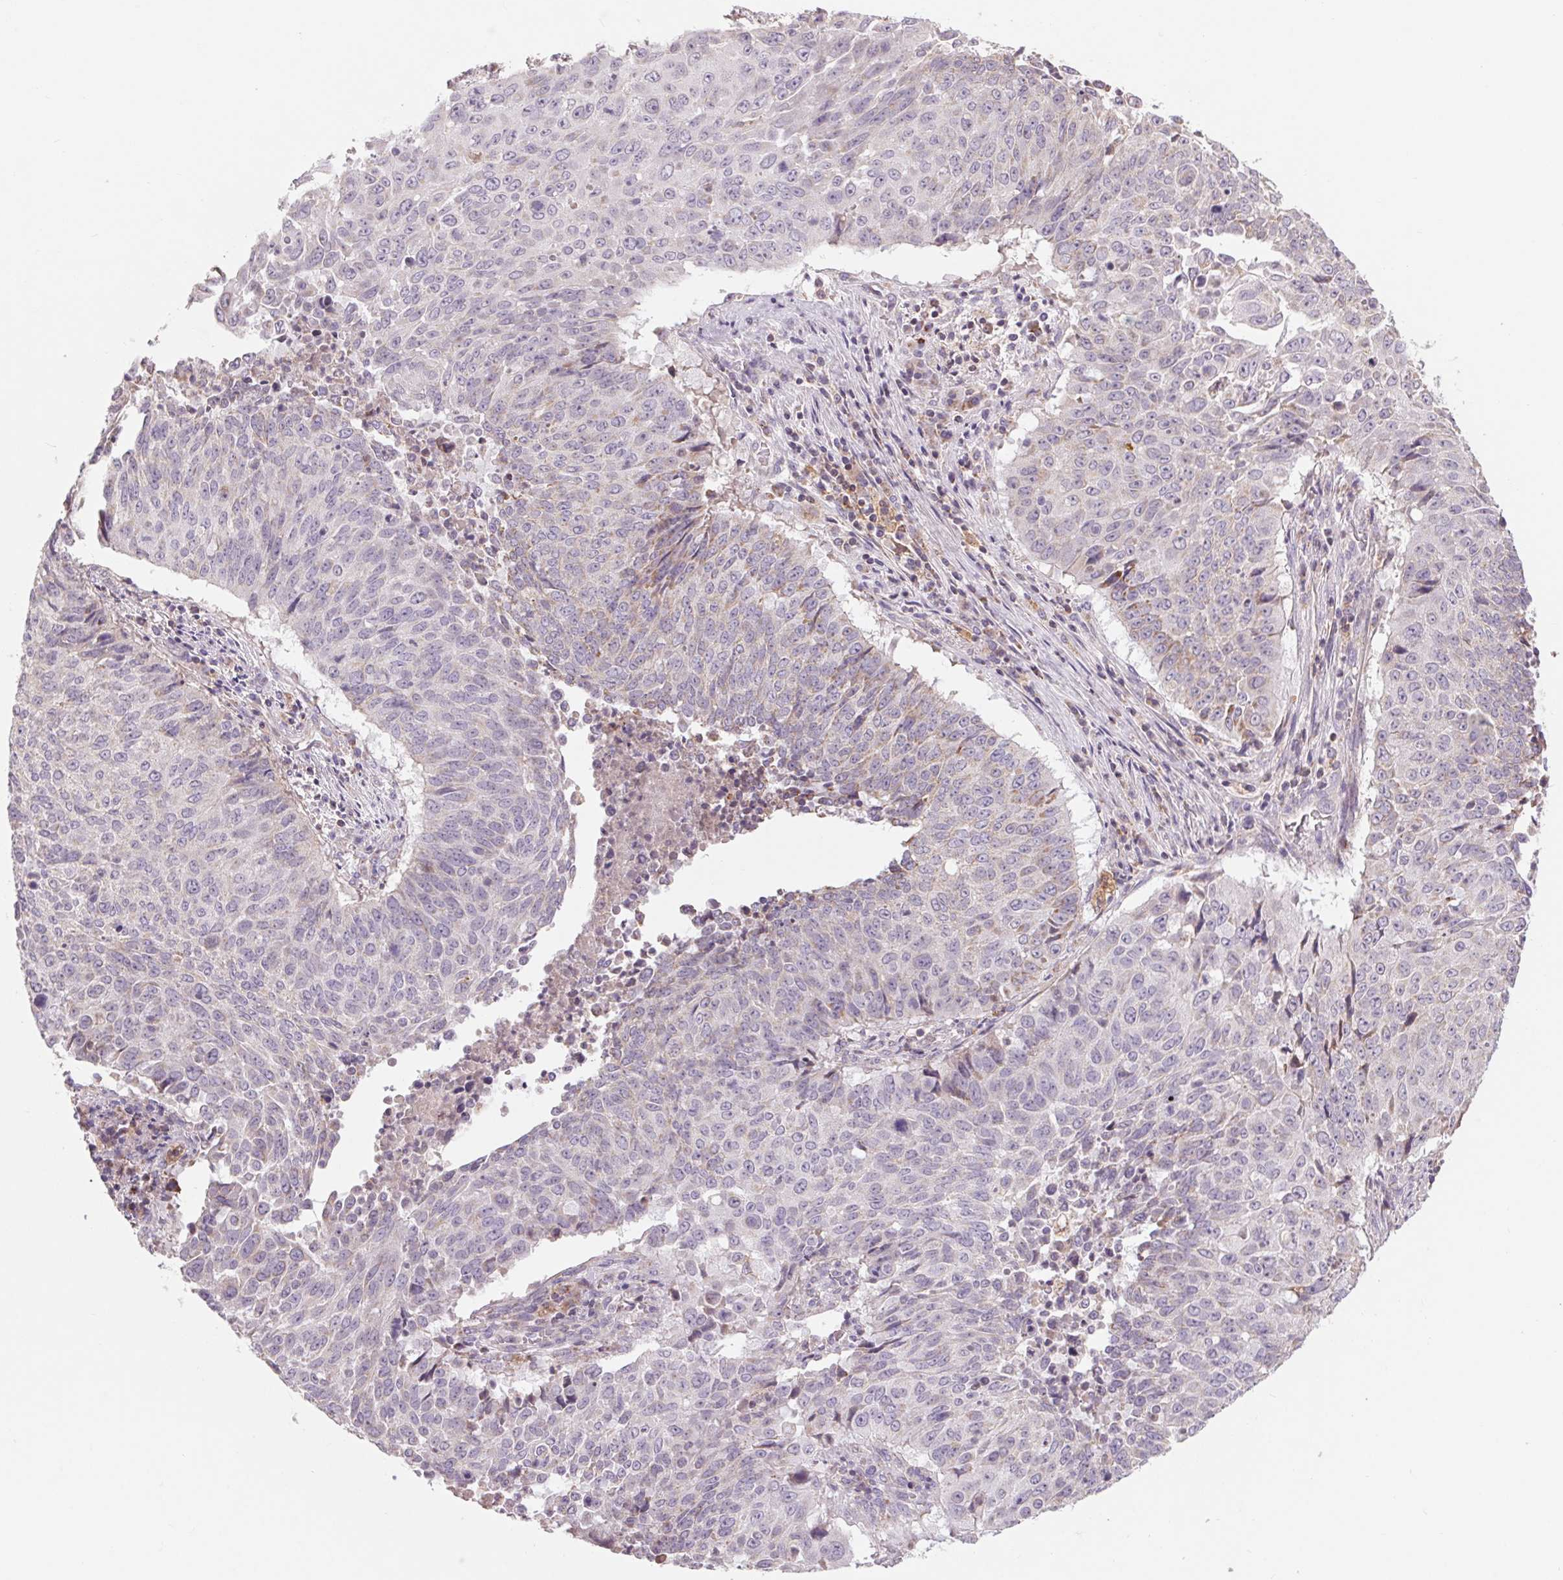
{"staining": {"intensity": "negative", "quantity": "none", "location": "none"}, "tissue": "lung cancer", "cell_type": "Tumor cells", "image_type": "cancer", "snomed": [{"axis": "morphology", "description": "Normal tissue, NOS"}, {"axis": "morphology", "description": "Squamous cell carcinoma, NOS"}, {"axis": "topography", "description": "Bronchus"}, {"axis": "topography", "description": "Lung"}], "caption": "High magnification brightfield microscopy of squamous cell carcinoma (lung) stained with DAB (brown) and counterstained with hematoxylin (blue): tumor cells show no significant positivity.", "gene": "COX6A1", "patient": {"sex": "male", "age": 64}}